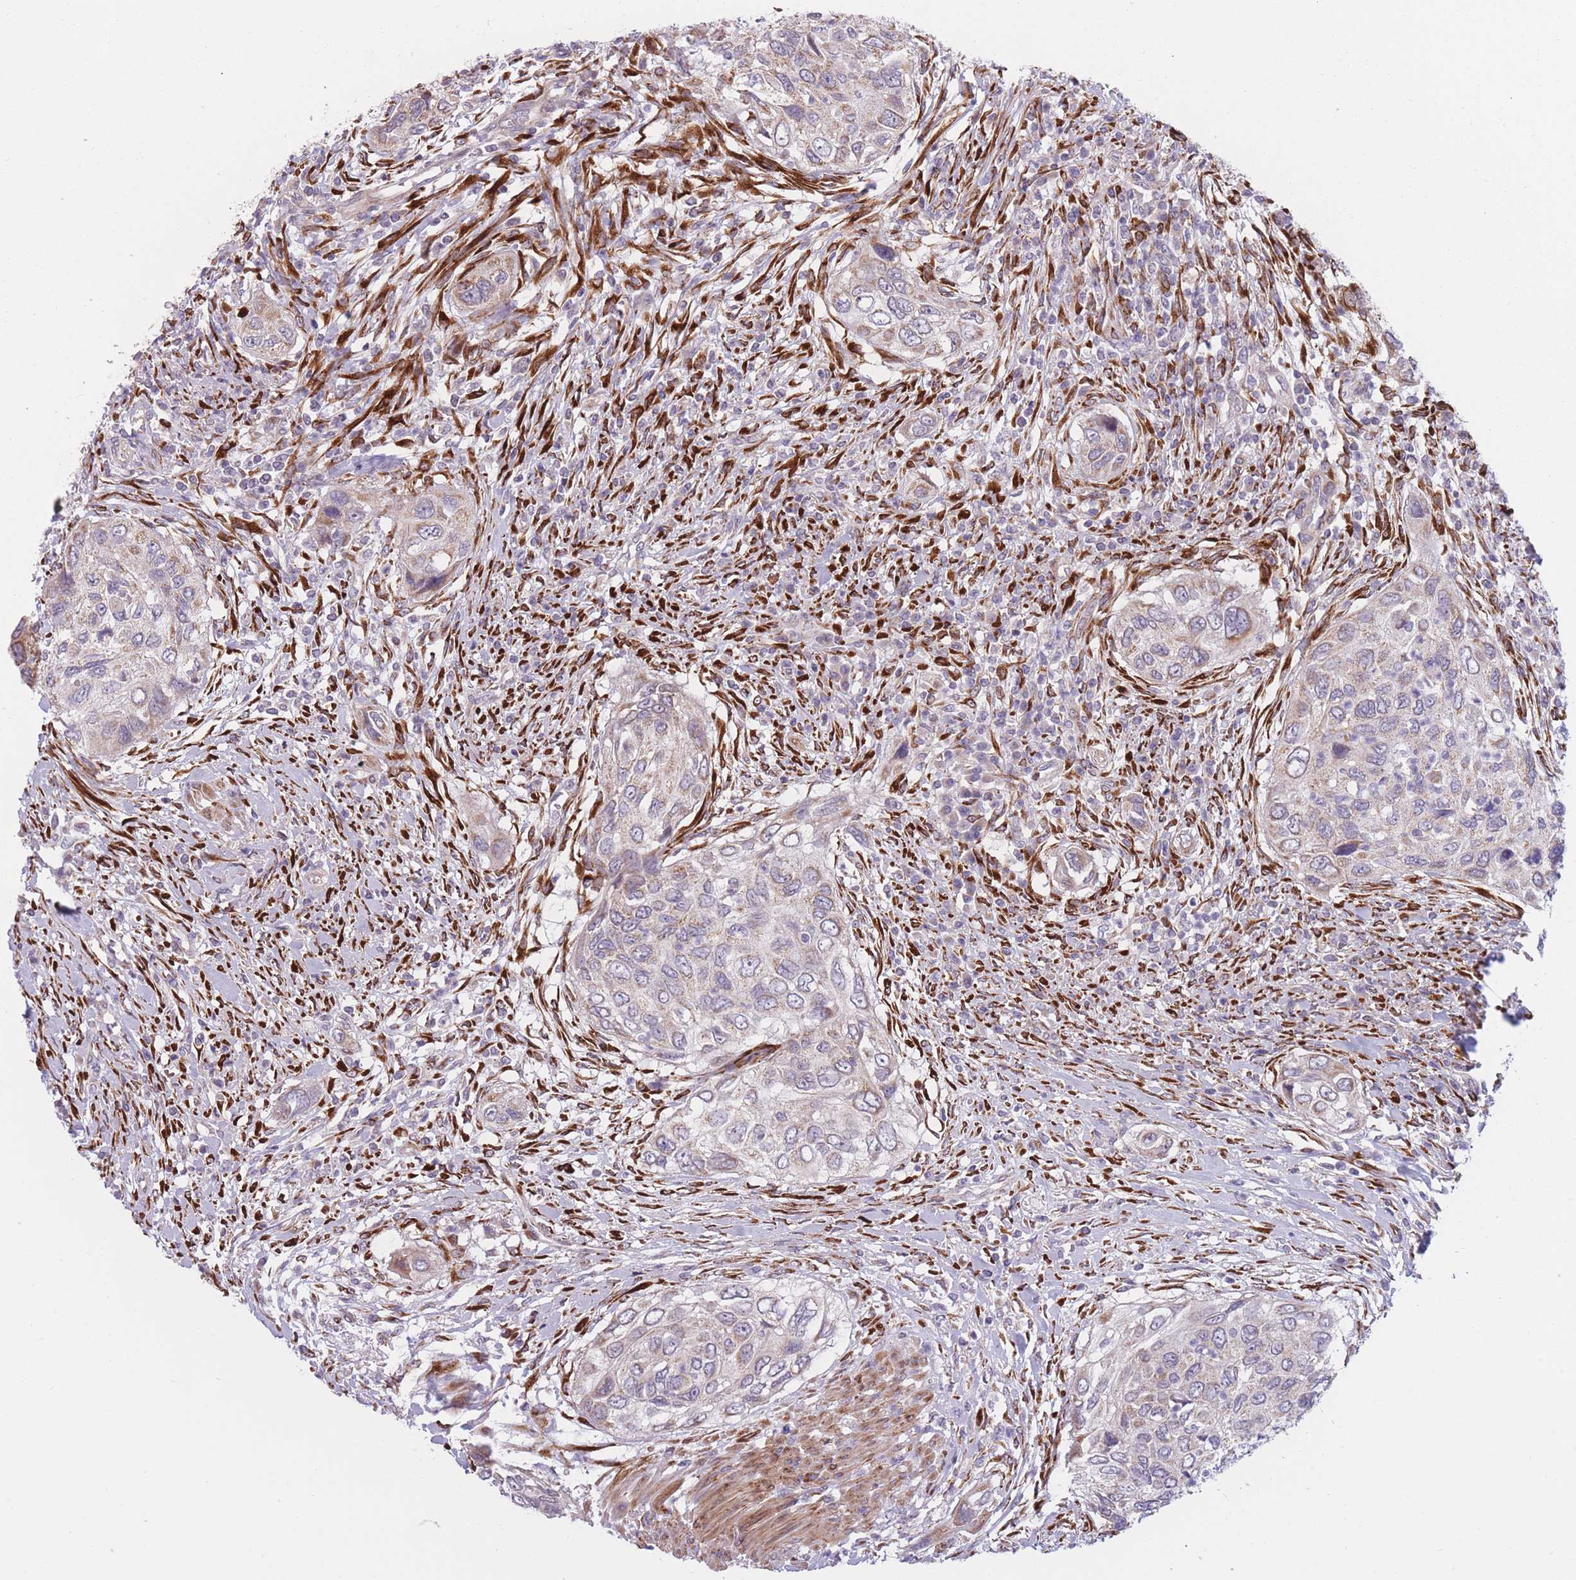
{"staining": {"intensity": "weak", "quantity": "25%-75%", "location": "cytoplasmic/membranous"}, "tissue": "urothelial cancer", "cell_type": "Tumor cells", "image_type": "cancer", "snomed": [{"axis": "morphology", "description": "Urothelial carcinoma, High grade"}, {"axis": "topography", "description": "Urinary bladder"}], "caption": "The micrograph demonstrates immunohistochemical staining of urothelial cancer. There is weak cytoplasmic/membranous expression is identified in approximately 25%-75% of tumor cells.", "gene": "CCNQ", "patient": {"sex": "female", "age": 60}}